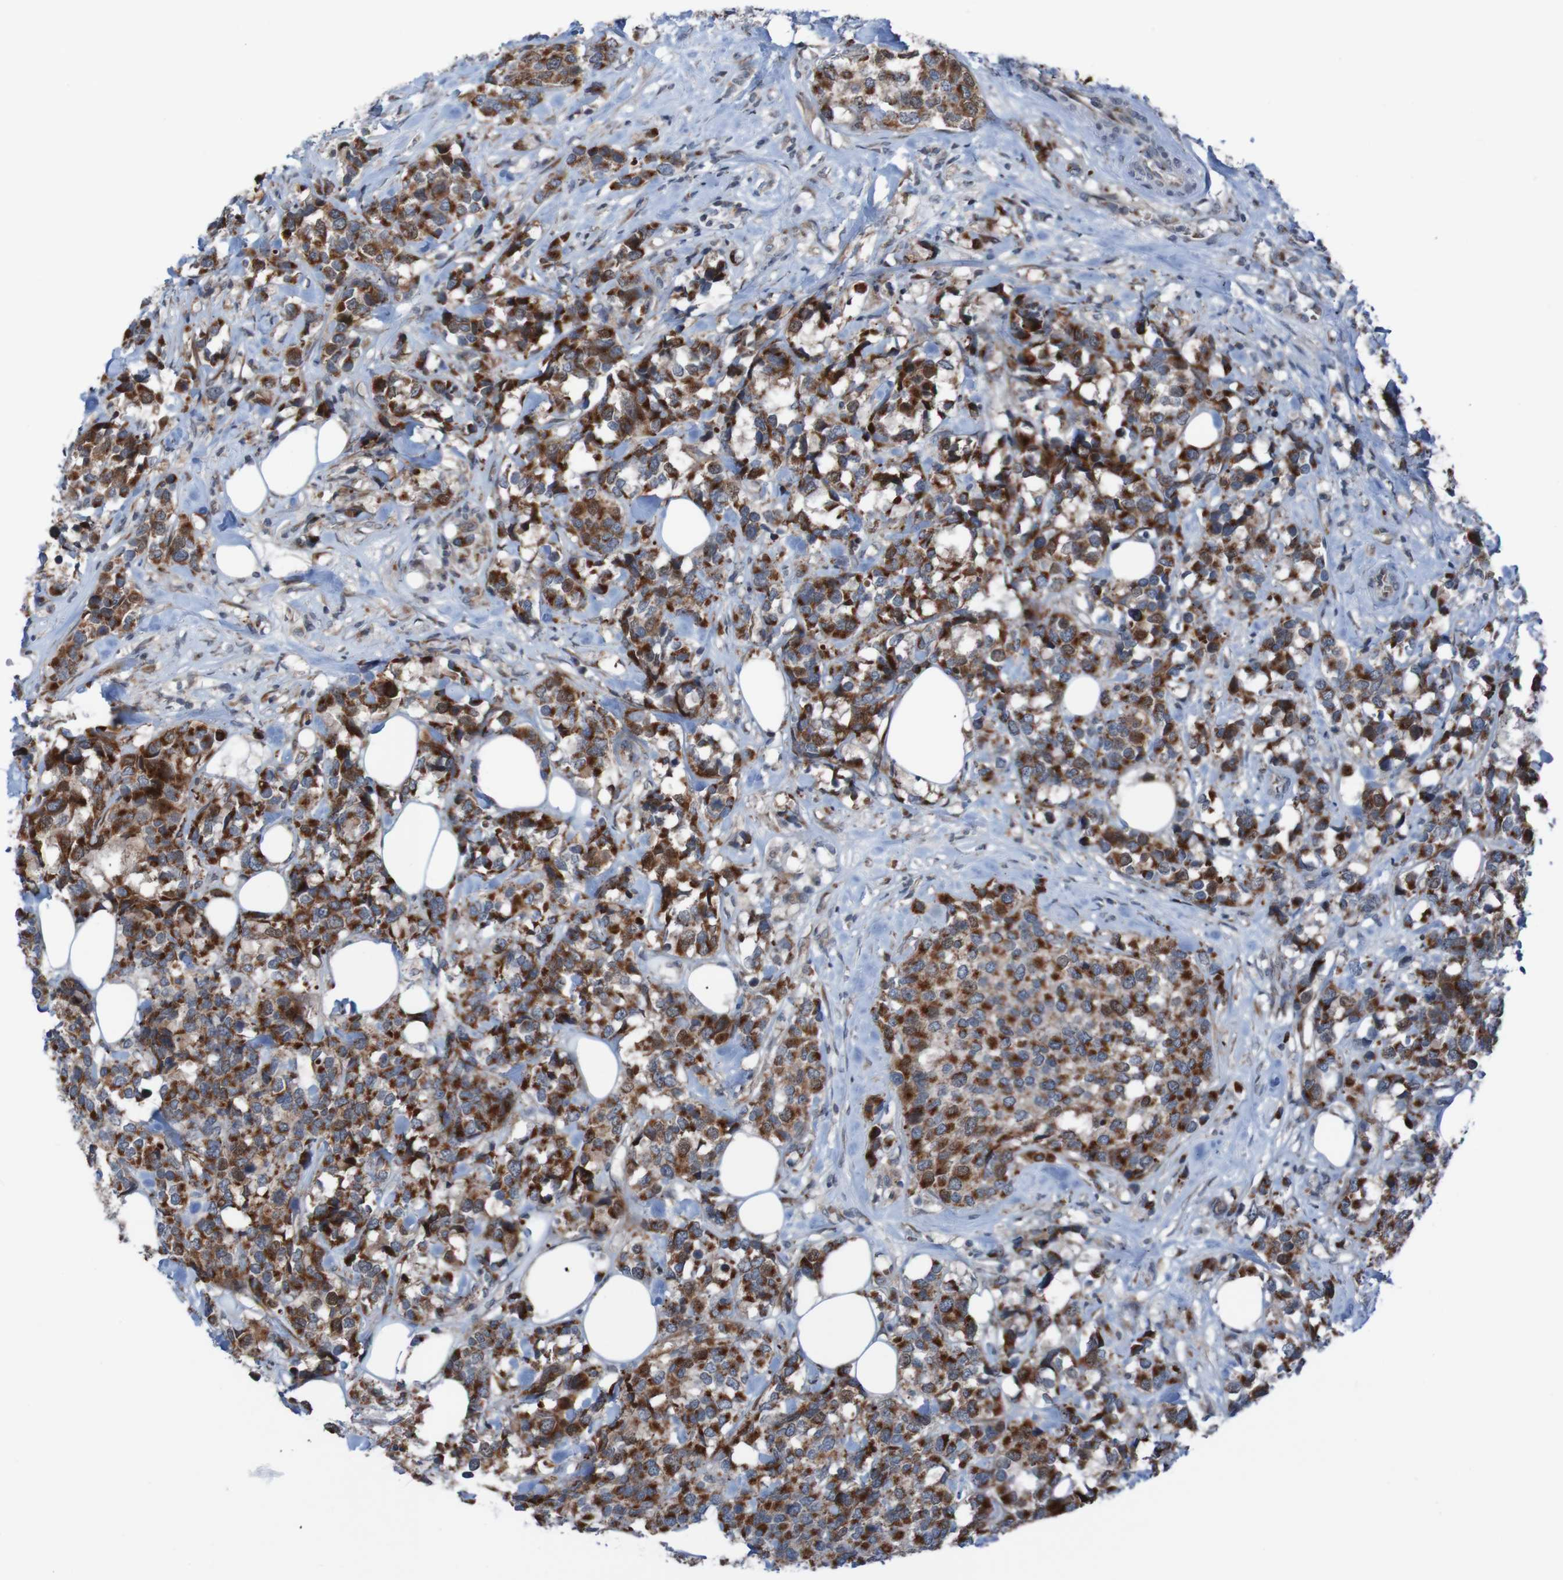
{"staining": {"intensity": "strong", "quantity": ">75%", "location": "cytoplasmic/membranous"}, "tissue": "breast cancer", "cell_type": "Tumor cells", "image_type": "cancer", "snomed": [{"axis": "morphology", "description": "Lobular carcinoma"}, {"axis": "topography", "description": "Breast"}], "caption": "Protein analysis of breast lobular carcinoma tissue exhibits strong cytoplasmic/membranous staining in approximately >75% of tumor cells.", "gene": "UNG", "patient": {"sex": "female", "age": 59}}